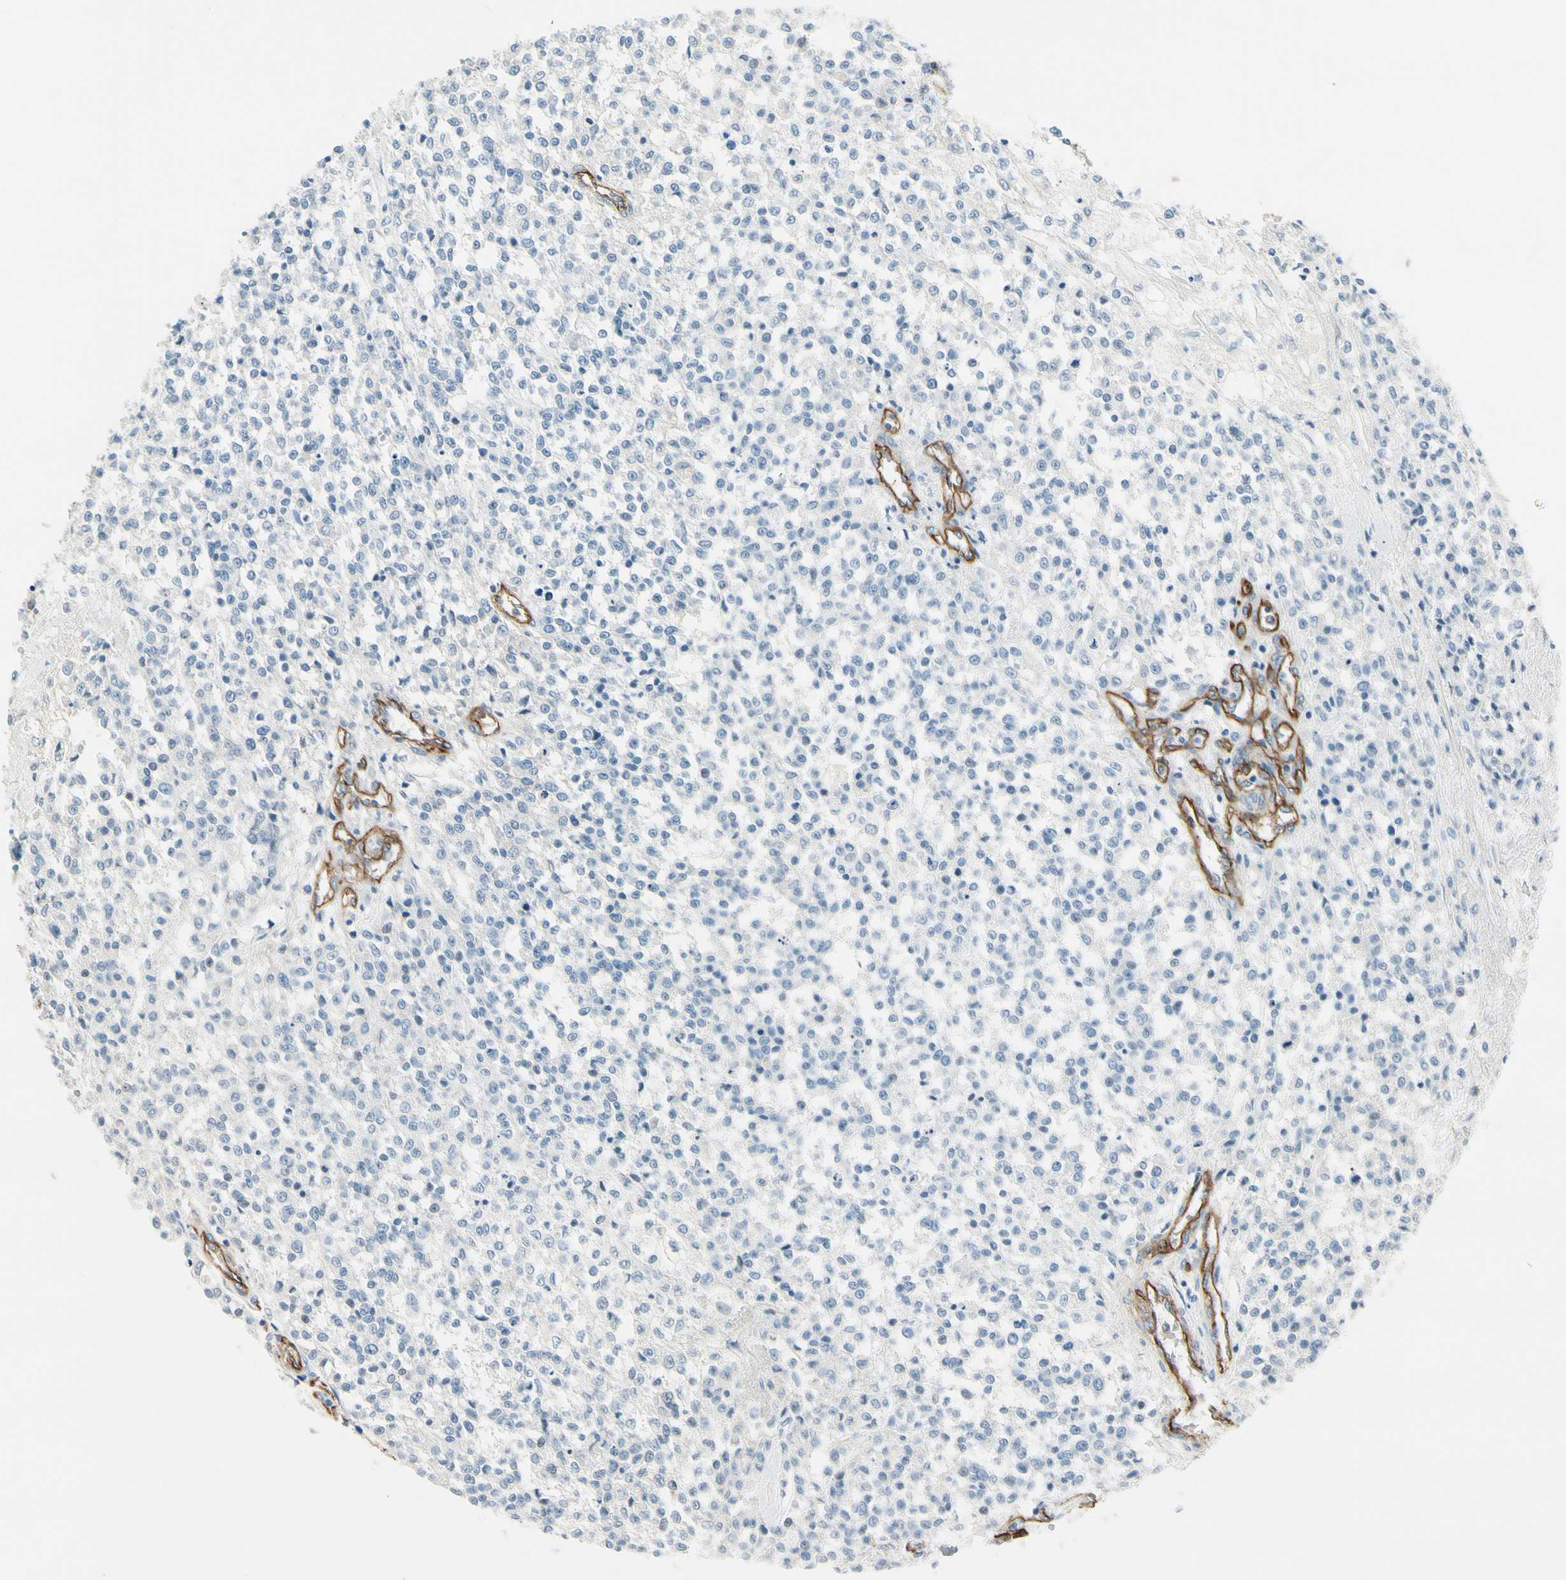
{"staining": {"intensity": "negative", "quantity": "none", "location": "none"}, "tissue": "testis cancer", "cell_type": "Tumor cells", "image_type": "cancer", "snomed": [{"axis": "morphology", "description": "Seminoma, NOS"}, {"axis": "topography", "description": "Testis"}], "caption": "The image reveals no staining of tumor cells in testis seminoma. (IHC, brightfield microscopy, high magnification).", "gene": "CD93", "patient": {"sex": "male", "age": 59}}